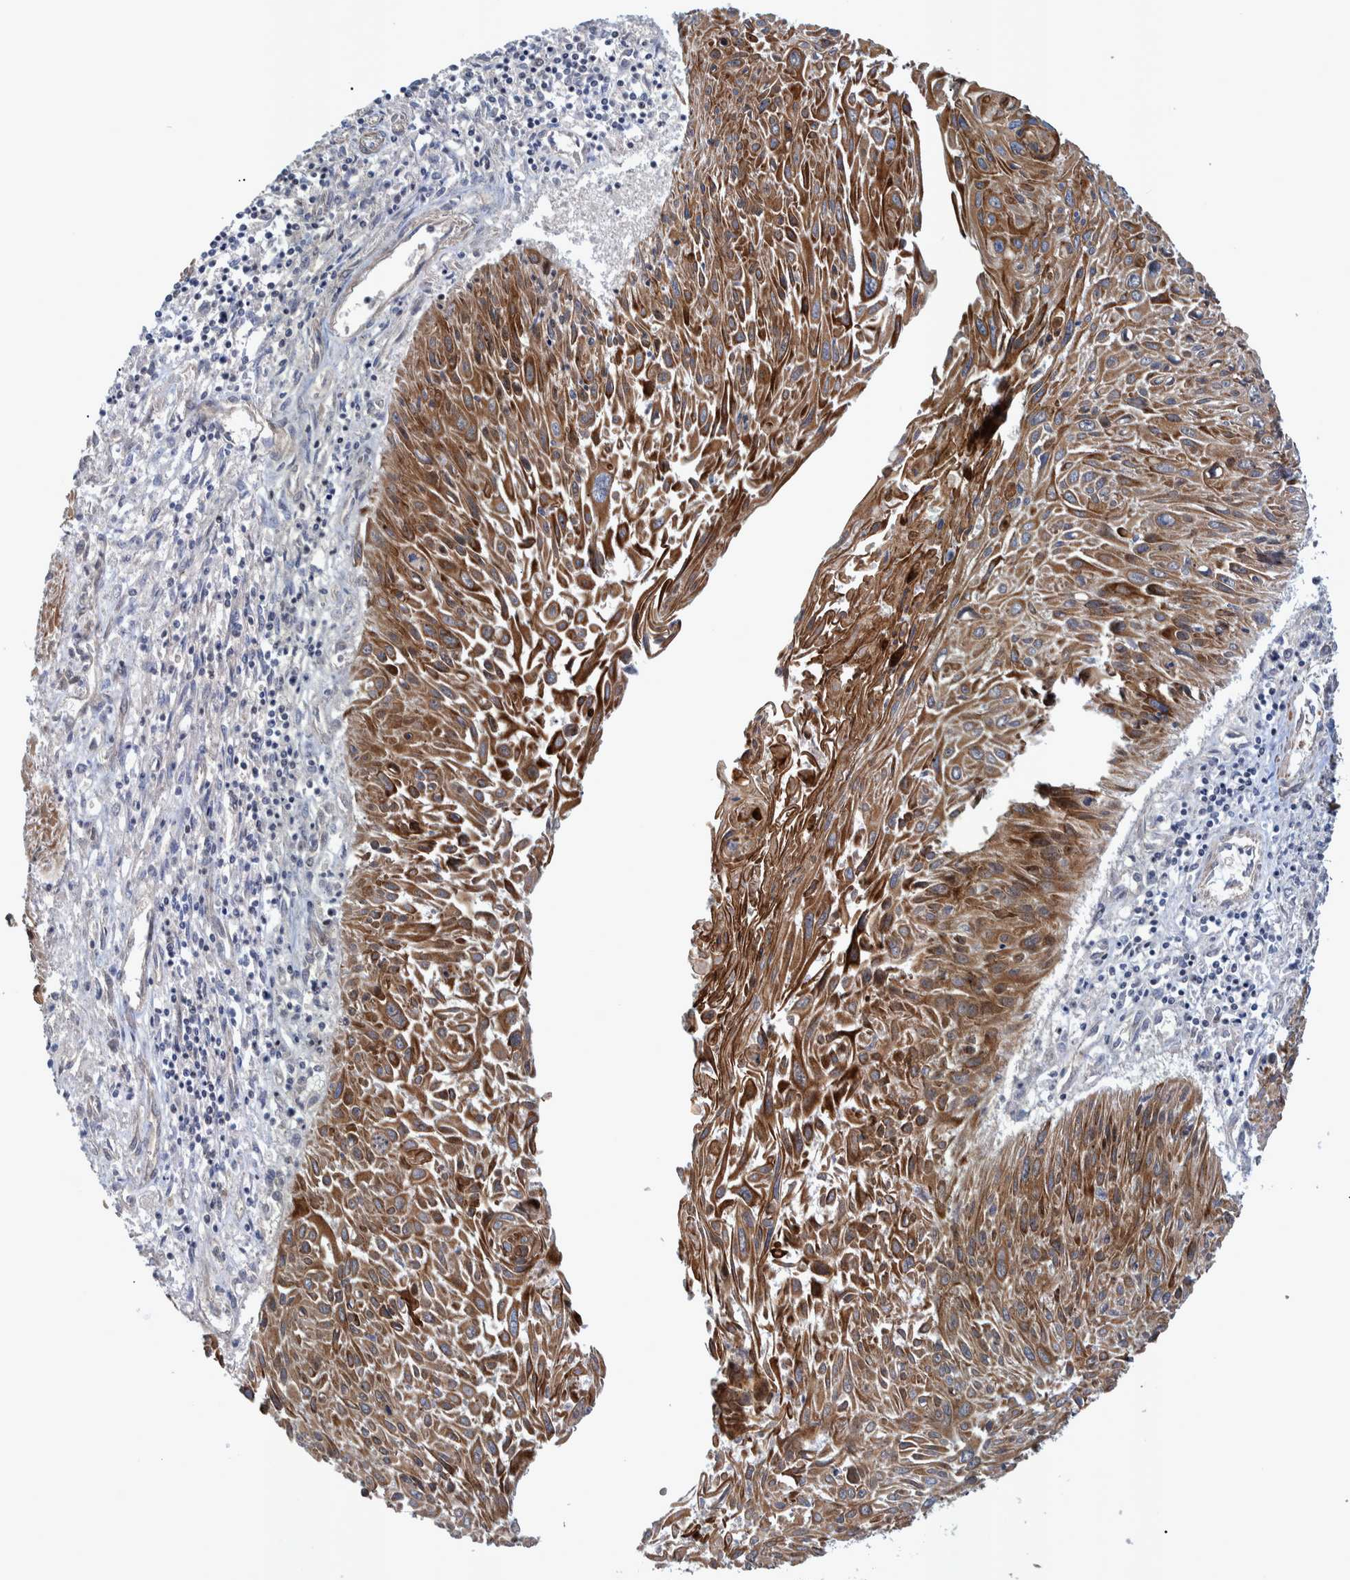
{"staining": {"intensity": "strong", "quantity": ">75%", "location": "cytoplasmic/membranous"}, "tissue": "cervical cancer", "cell_type": "Tumor cells", "image_type": "cancer", "snomed": [{"axis": "morphology", "description": "Squamous cell carcinoma, NOS"}, {"axis": "topography", "description": "Cervix"}], "caption": "Tumor cells demonstrate high levels of strong cytoplasmic/membranous expression in approximately >75% of cells in human cervical squamous cell carcinoma.", "gene": "GRPEL2", "patient": {"sex": "female", "age": 51}}